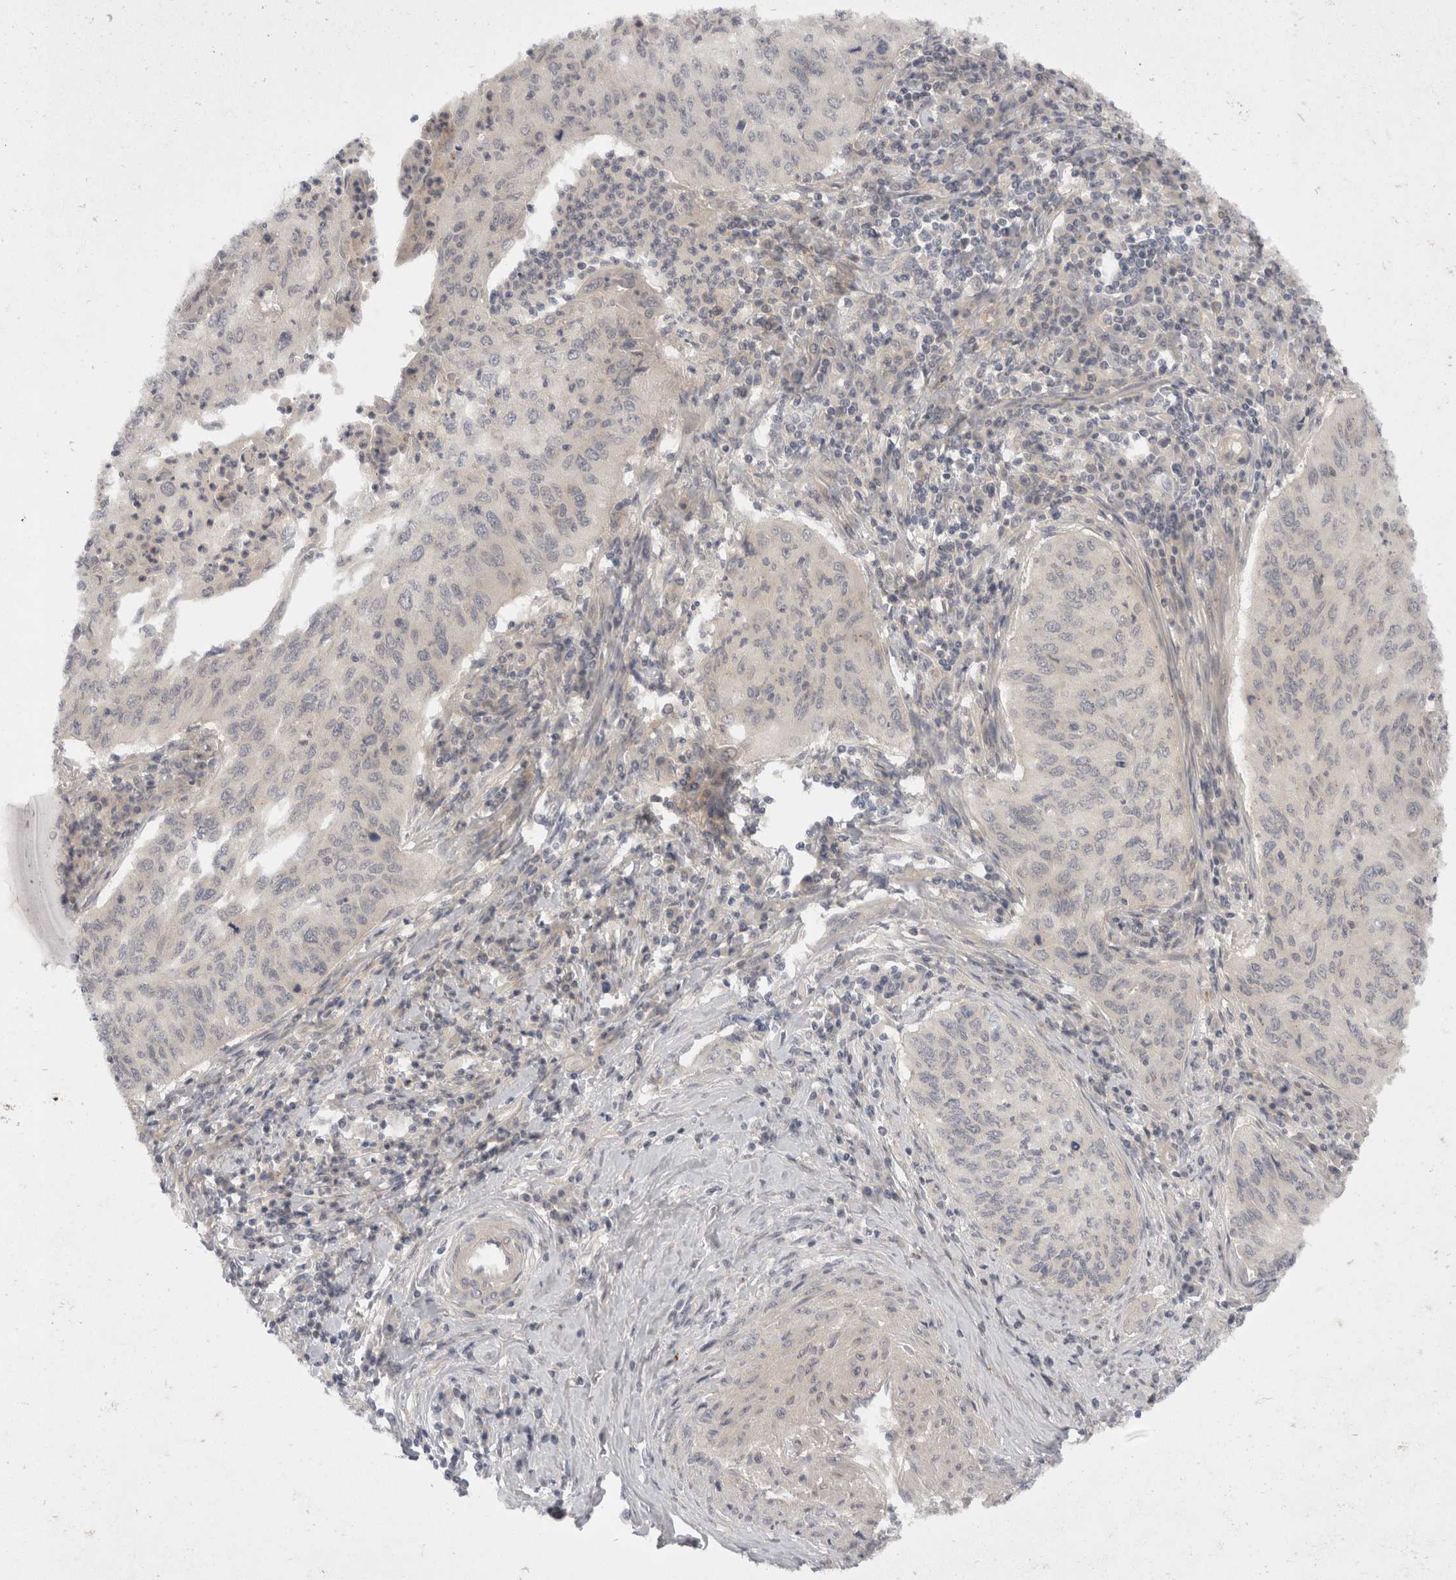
{"staining": {"intensity": "negative", "quantity": "none", "location": "none"}, "tissue": "cervical cancer", "cell_type": "Tumor cells", "image_type": "cancer", "snomed": [{"axis": "morphology", "description": "Squamous cell carcinoma, NOS"}, {"axis": "topography", "description": "Cervix"}], "caption": "Immunohistochemistry of human cervical cancer demonstrates no staining in tumor cells. (DAB (3,3'-diaminobenzidine) immunohistochemistry with hematoxylin counter stain).", "gene": "TOM1L2", "patient": {"sex": "female", "age": 30}}